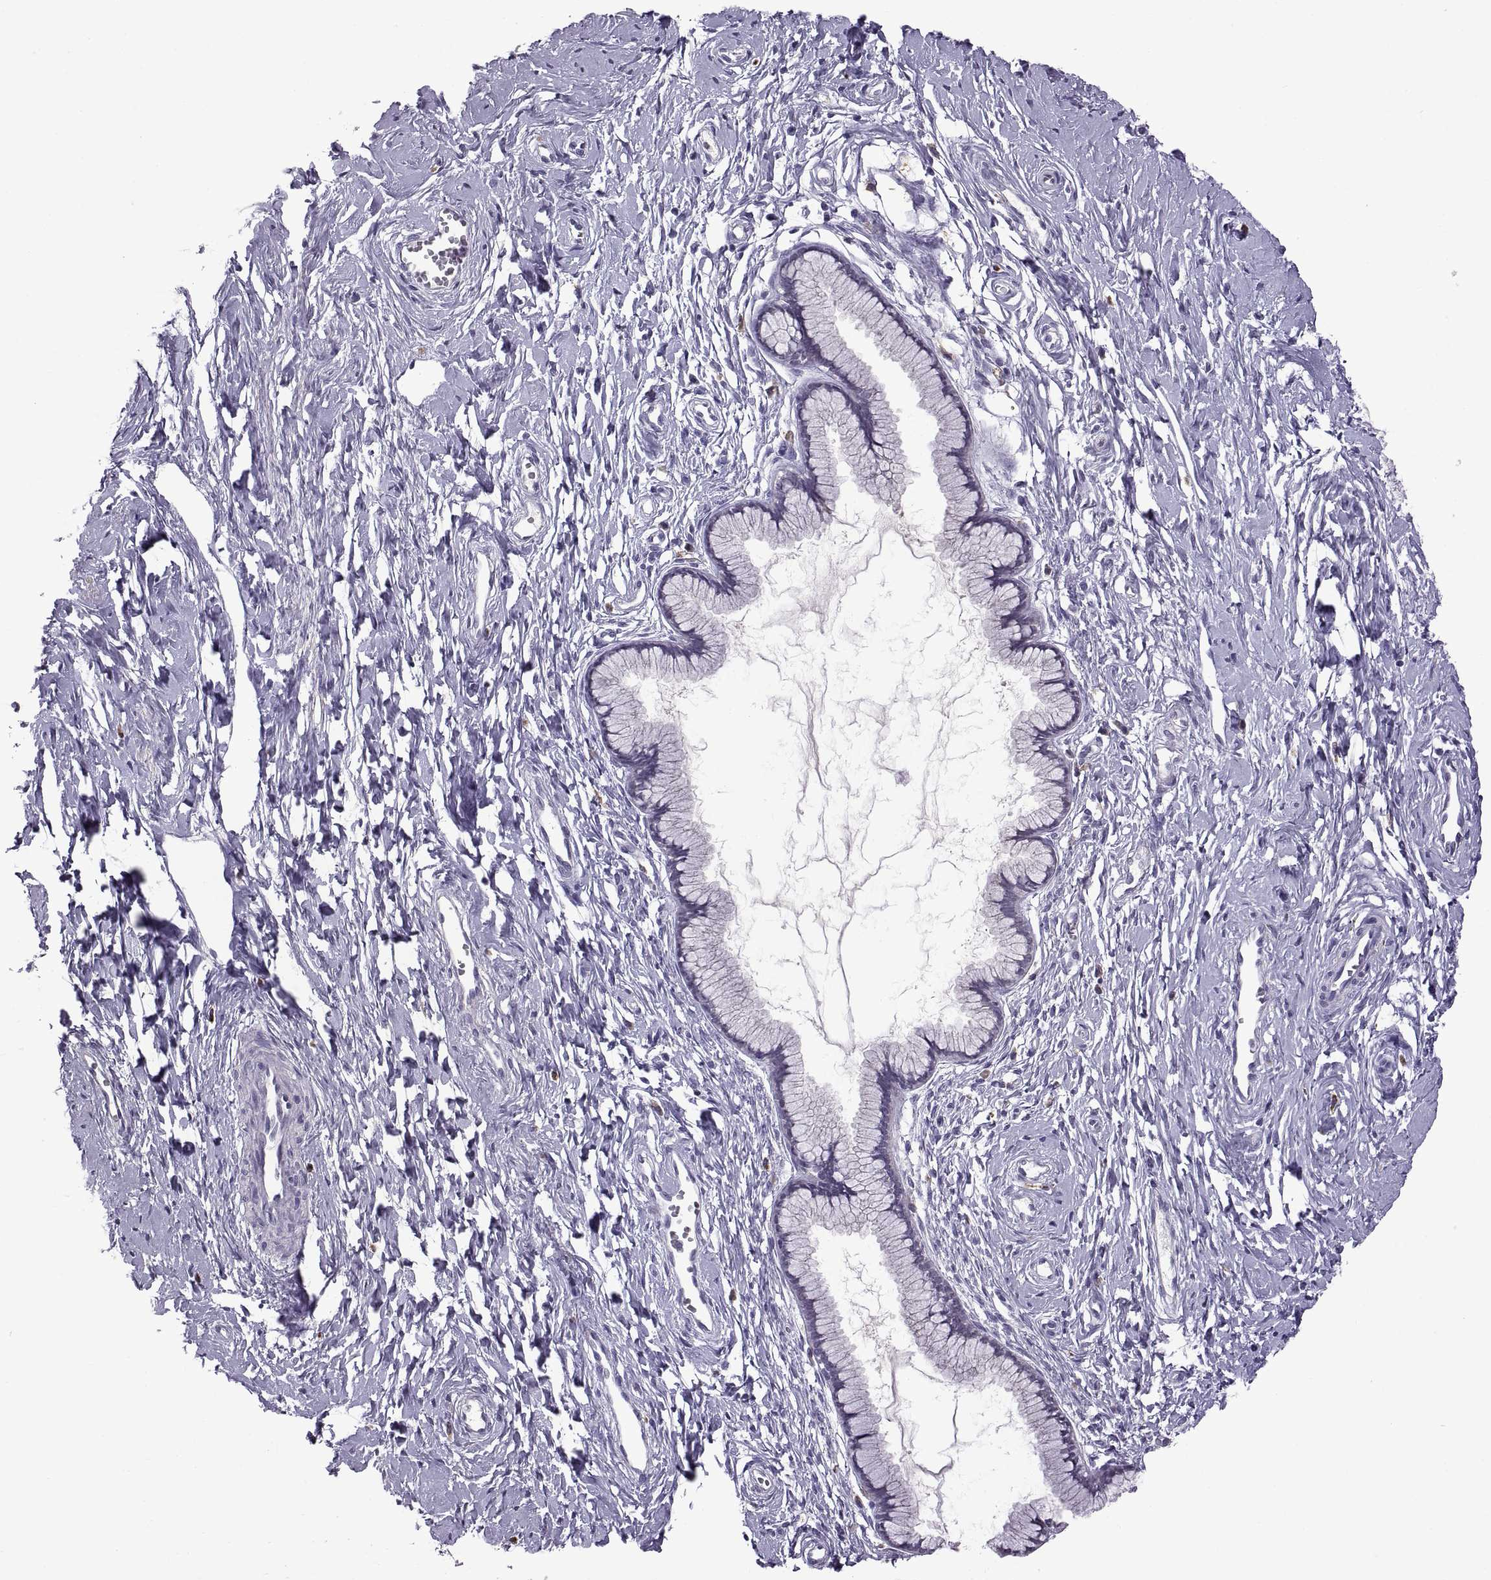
{"staining": {"intensity": "negative", "quantity": "none", "location": "none"}, "tissue": "cervix", "cell_type": "Glandular cells", "image_type": "normal", "snomed": [{"axis": "morphology", "description": "Normal tissue, NOS"}, {"axis": "topography", "description": "Cervix"}], "caption": "DAB (3,3'-diaminobenzidine) immunohistochemical staining of normal cervix displays no significant staining in glandular cells. (DAB IHC with hematoxylin counter stain).", "gene": "MAGEB18", "patient": {"sex": "female", "age": 40}}